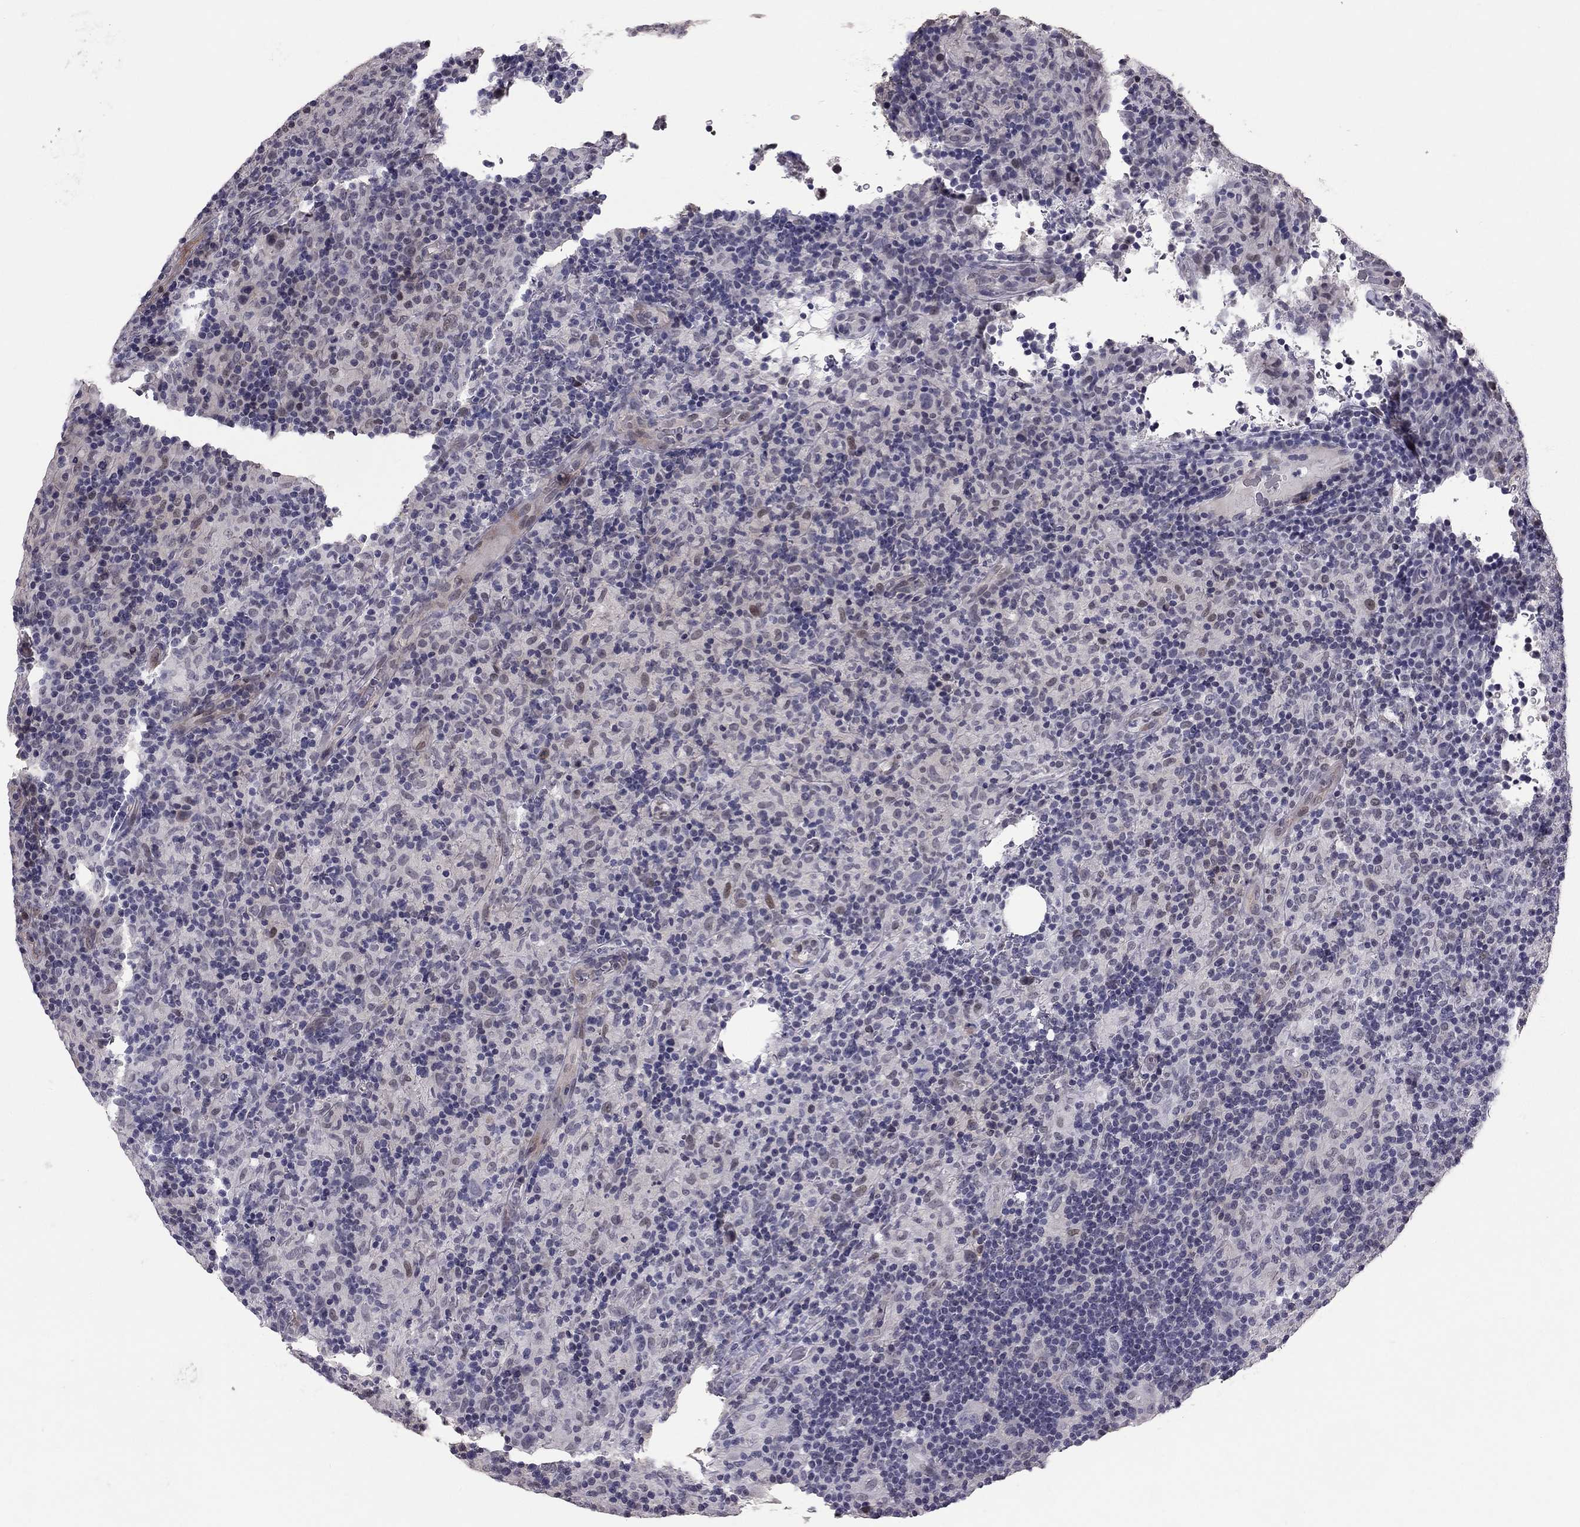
{"staining": {"intensity": "negative", "quantity": "none", "location": "none"}, "tissue": "lymphoma", "cell_type": "Tumor cells", "image_type": "cancer", "snomed": [{"axis": "morphology", "description": "Hodgkin's disease, NOS"}, {"axis": "topography", "description": "Lymph node"}], "caption": "Immunohistochemistry image of human Hodgkin's disease stained for a protein (brown), which exhibits no staining in tumor cells.", "gene": "GJB4", "patient": {"sex": "male", "age": 70}}